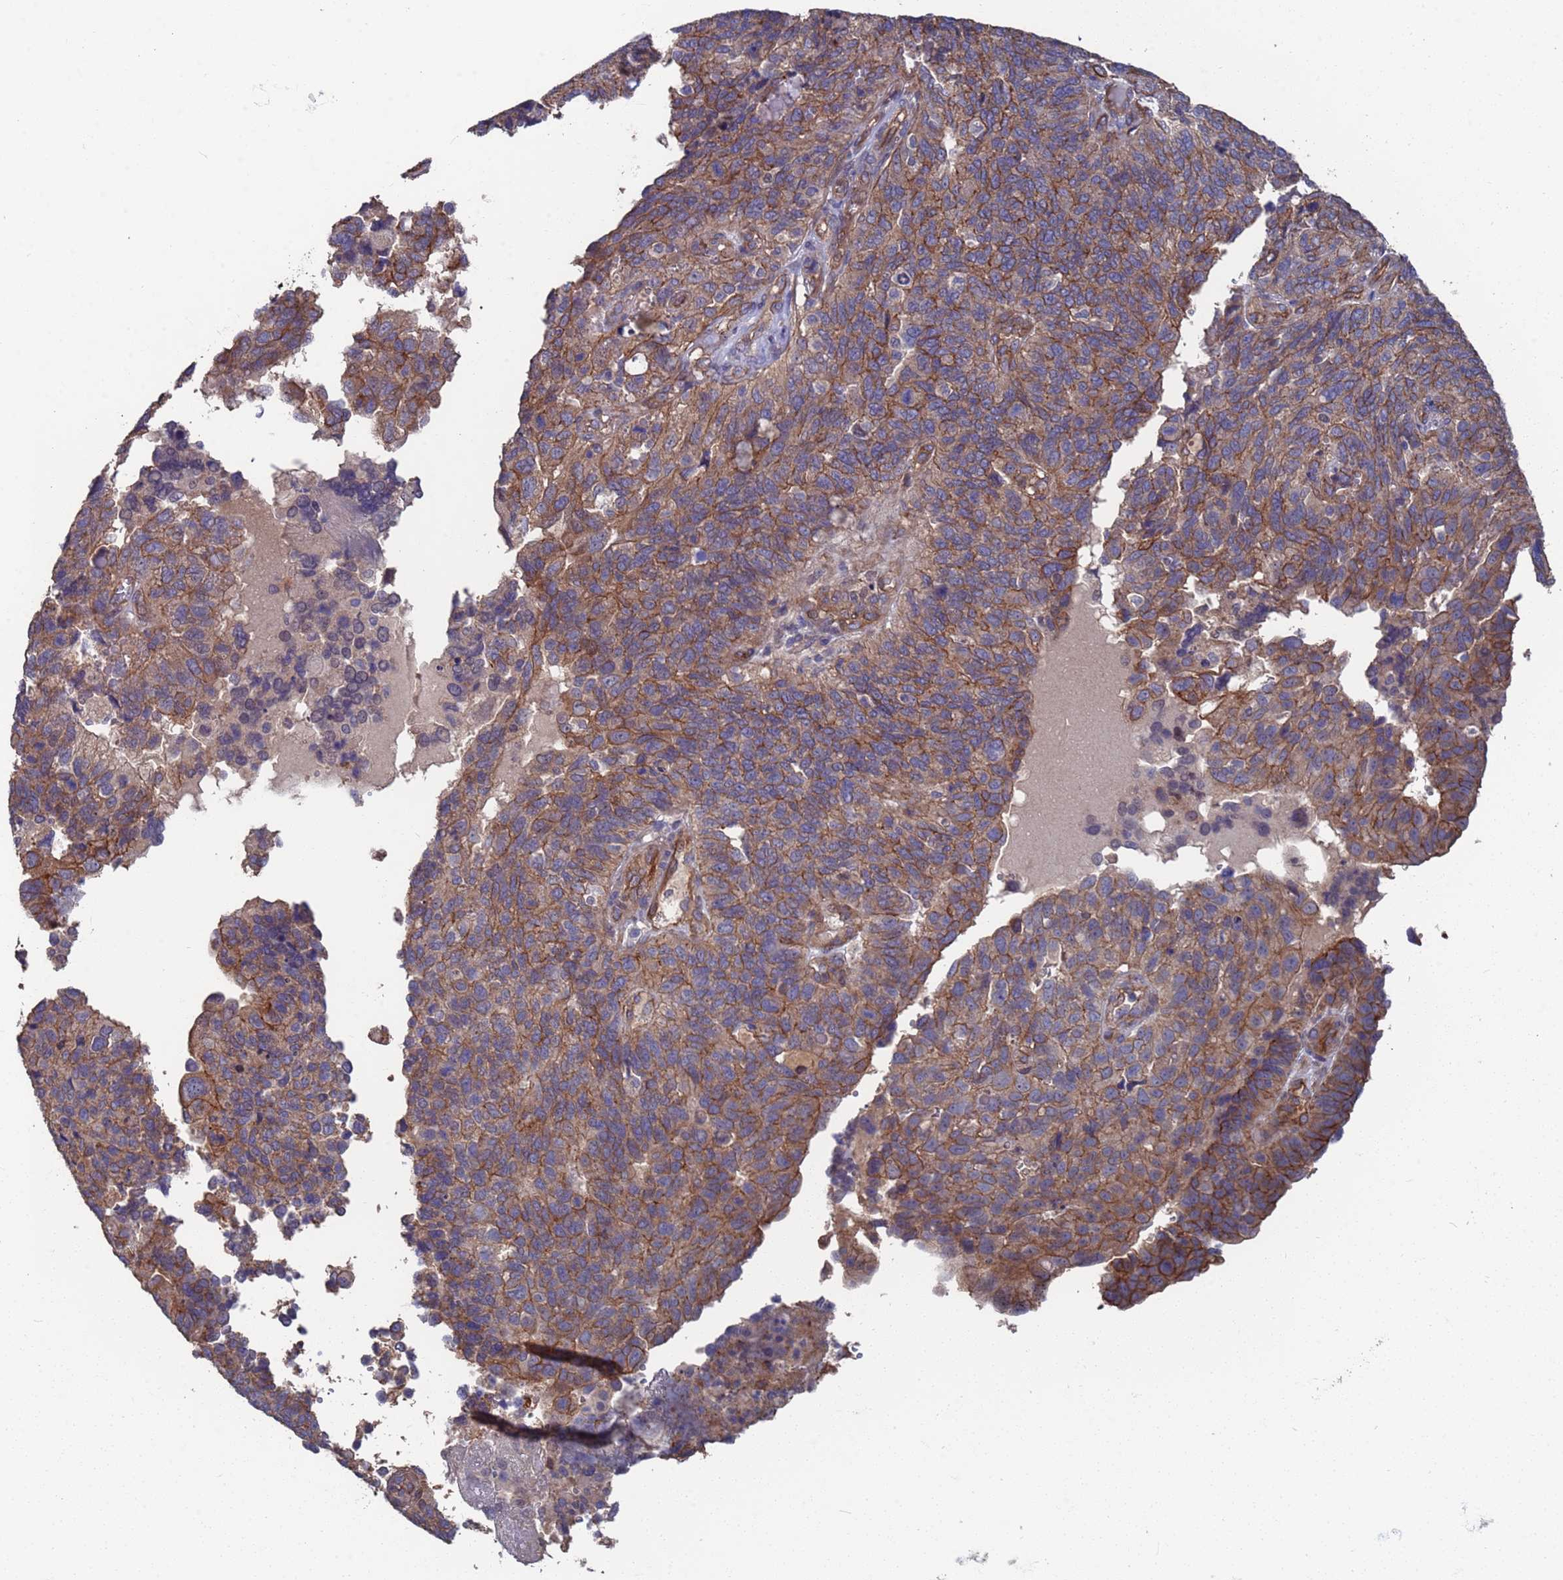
{"staining": {"intensity": "moderate", "quantity": "25%-75%", "location": "cytoplasmic/membranous"}, "tissue": "endometrial cancer", "cell_type": "Tumor cells", "image_type": "cancer", "snomed": [{"axis": "morphology", "description": "Adenocarcinoma, NOS"}, {"axis": "topography", "description": "Endometrium"}], "caption": "Tumor cells demonstrate moderate cytoplasmic/membranous positivity in about 25%-75% of cells in adenocarcinoma (endometrial).", "gene": "NDUFAF6", "patient": {"sex": "female", "age": 66}}